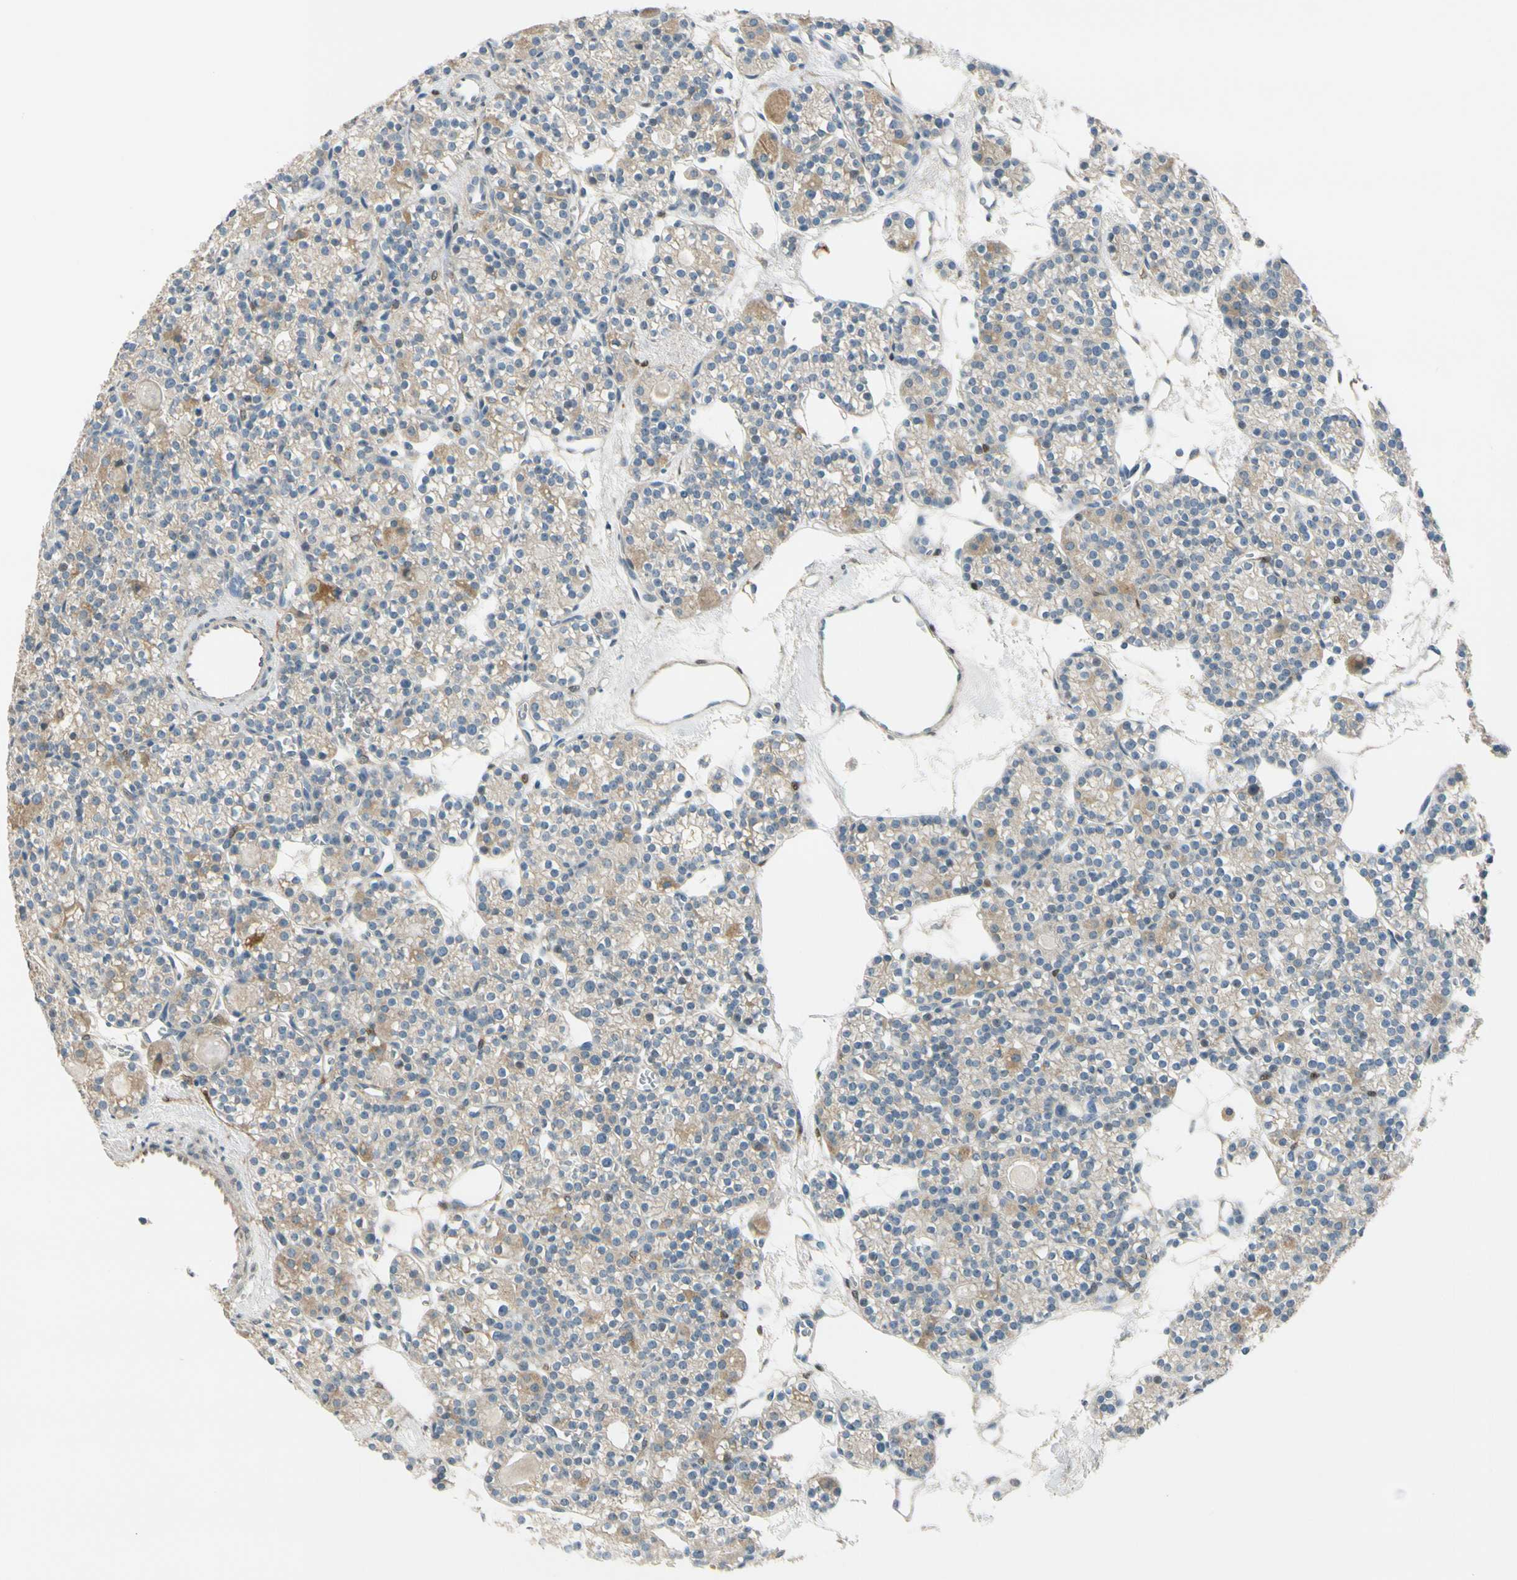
{"staining": {"intensity": "moderate", "quantity": "<25%", "location": "cytoplasmic/membranous"}, "tissue": "parathyroid gland", "cell_type": "Glandular cells", "image_type": "normal", "snomed": [{"axis": "morphology", "description": "Normal tissue, NOS"}, {"axis": "topography", "description": "Parathyroid gland"}], "caption": "Human parathyroid gland stained for a protein (brown) shows moderate cytoplasmic/membranous positive positivity in approximately <25% of glandular cells.", "gene": "FHL2", "patient": {"sex": "female", "age": 64}}